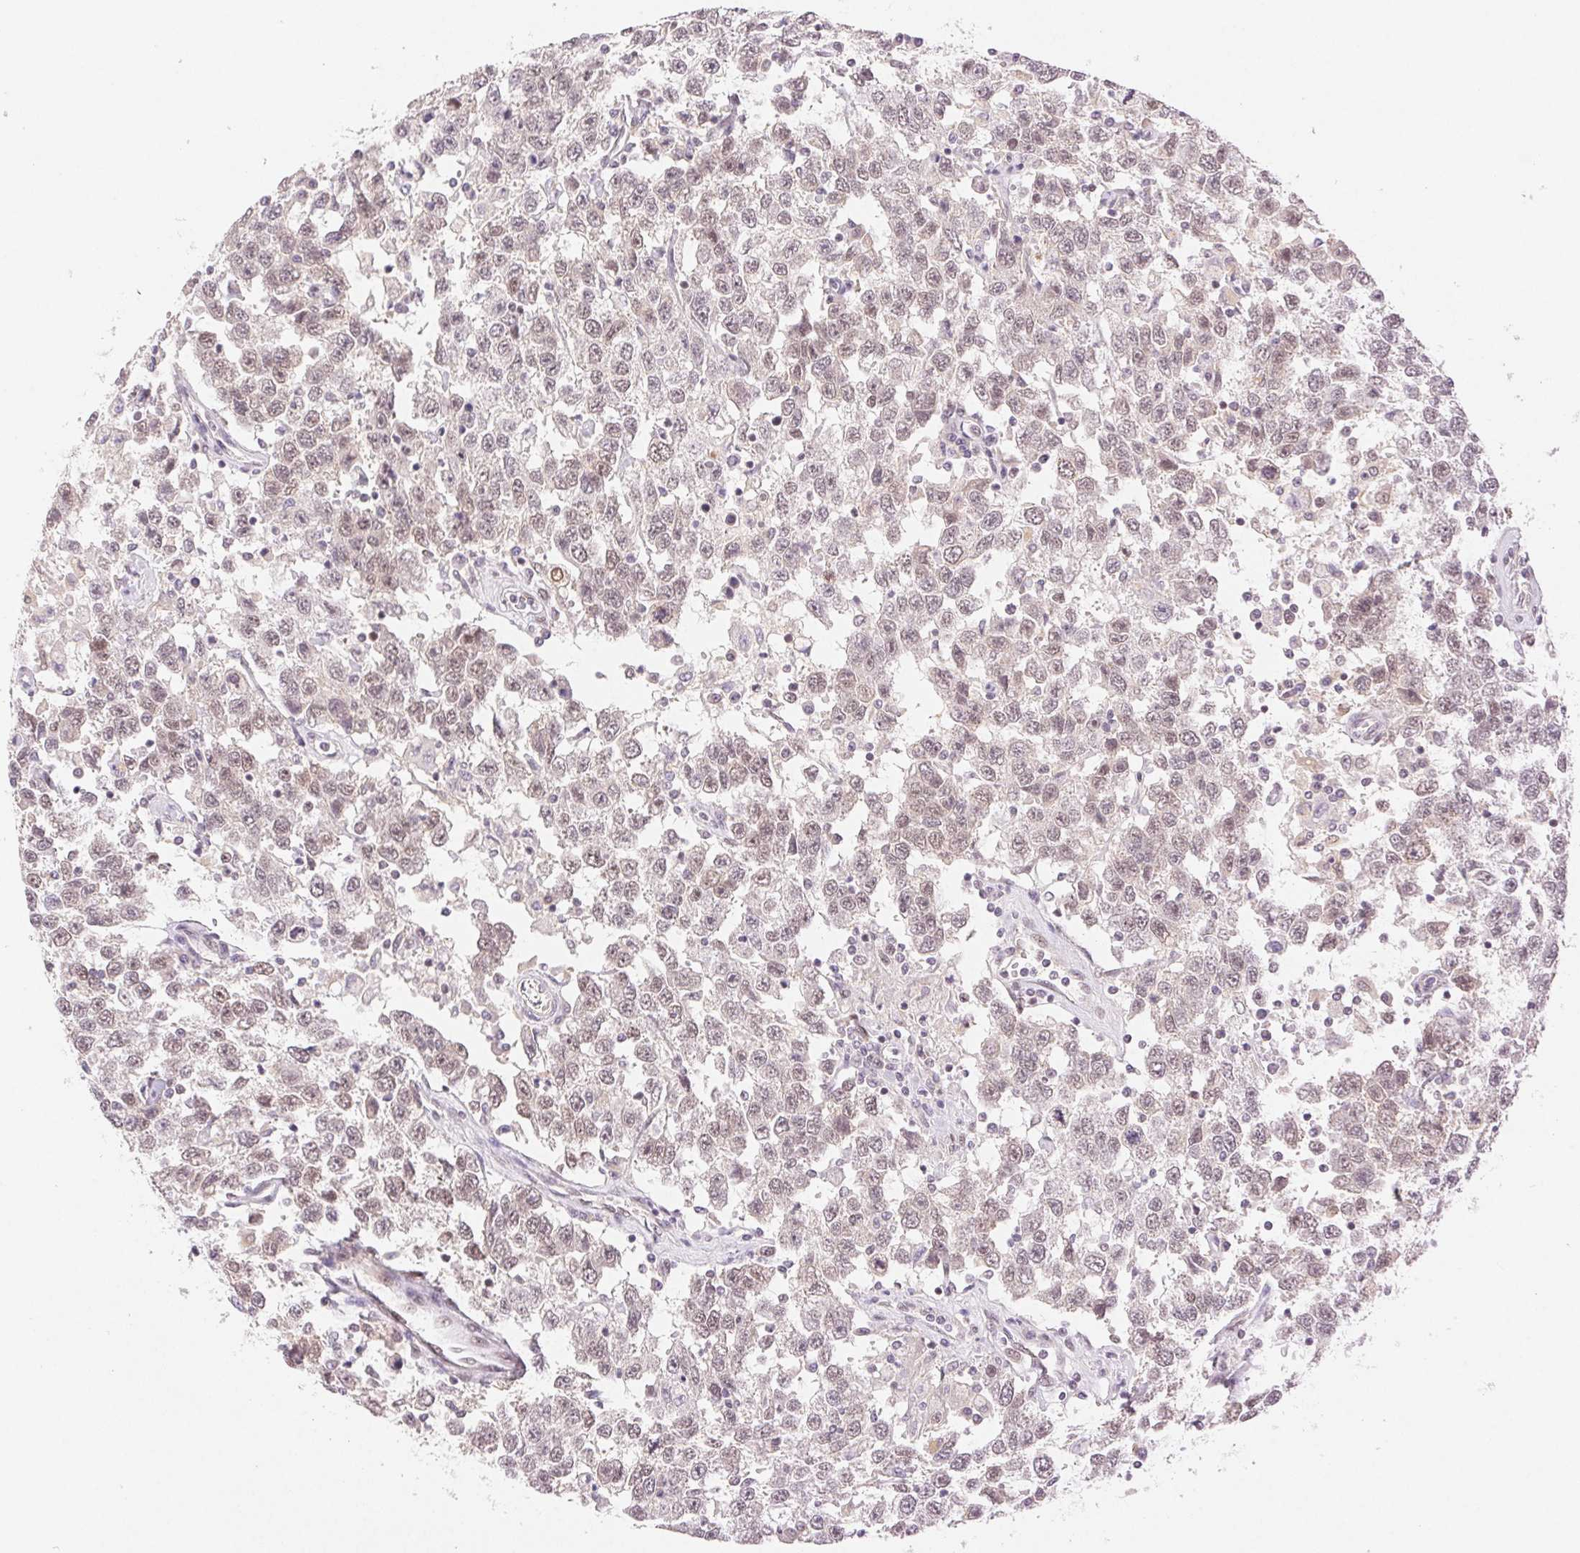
{"staining": {"intensity": "moderate", "quantity": "25%-75%", "location": "nuclear"}, "tissue": "testis cancer", "cell_type": "Tumor cells", "image_type": "cancer", "snomed": [{"axis": "morphology", "description": "Seminoma, NOS"}, {"axis": "topography", "description": "Testis"}], "caption": "Immunohistochemistry (IHC) of testis cancer displays medium levels of moderate nuclear positivity in approximately 25%-75% of tumor cells.", "gene": "H2AZ2", "patient": {"sex": "male", "age": 41}}